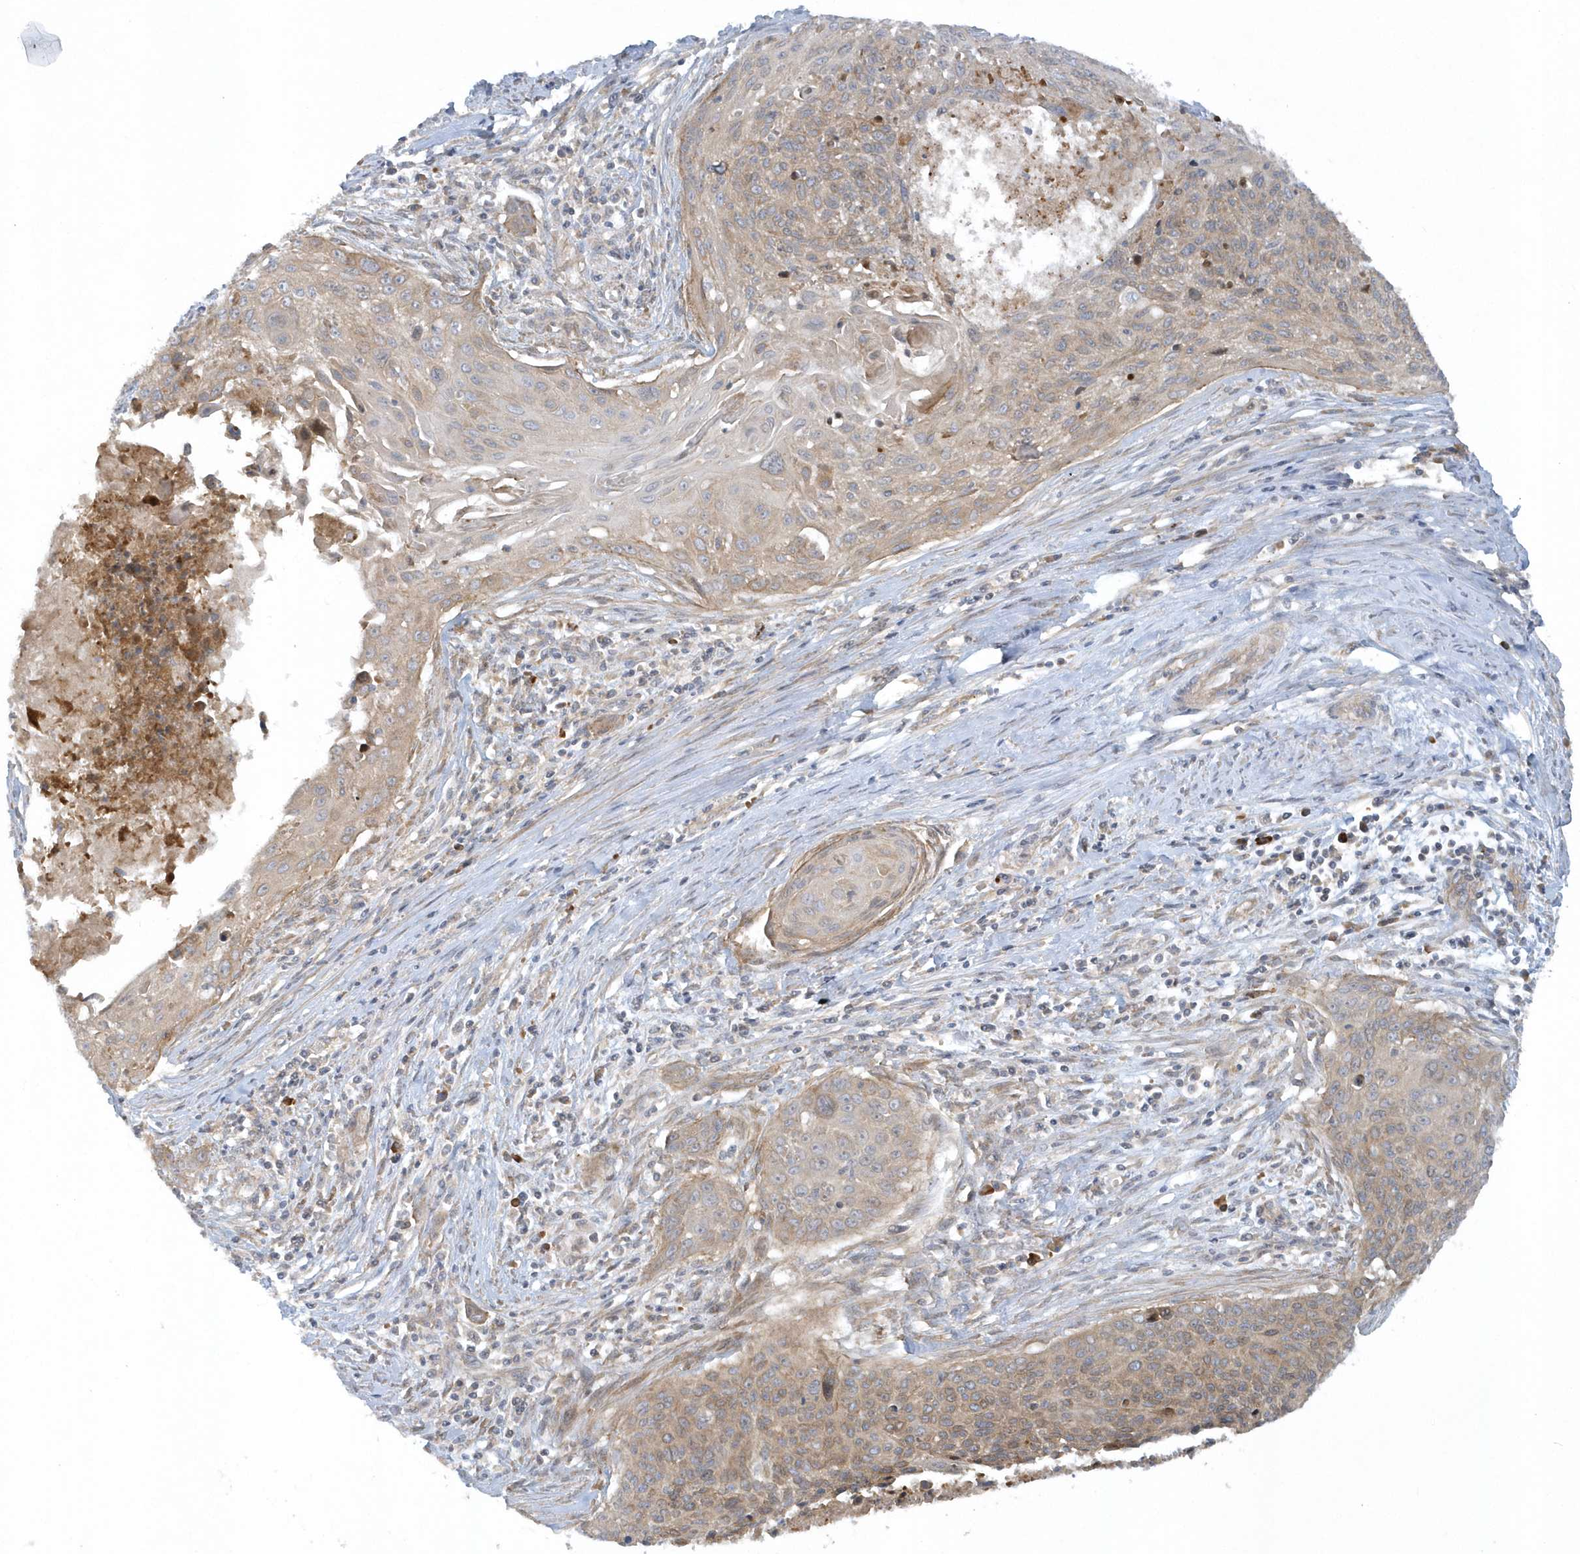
{"staining": {"intensity": "moderate", "quantity": "<25%", "location": "cytoplasmic/membranous"}, "tissue": "cervical cancer", "cell_type": "Tumor cells", "image_type": "cancer", "snomed": [{"axis": "morphology", "description": "Squamous cell carcinoma, NOS"}, {"axis": "topography", "description": "Cervix"}], "caption": "This is a micrograph of IHC staining of cervical squamous cell carcinoma, which shows moderate positivity in the cytoplasmic/membranous of tumor cells.", "gene": "CNOT10", "patient": {"sex": "female", "age": 55}}